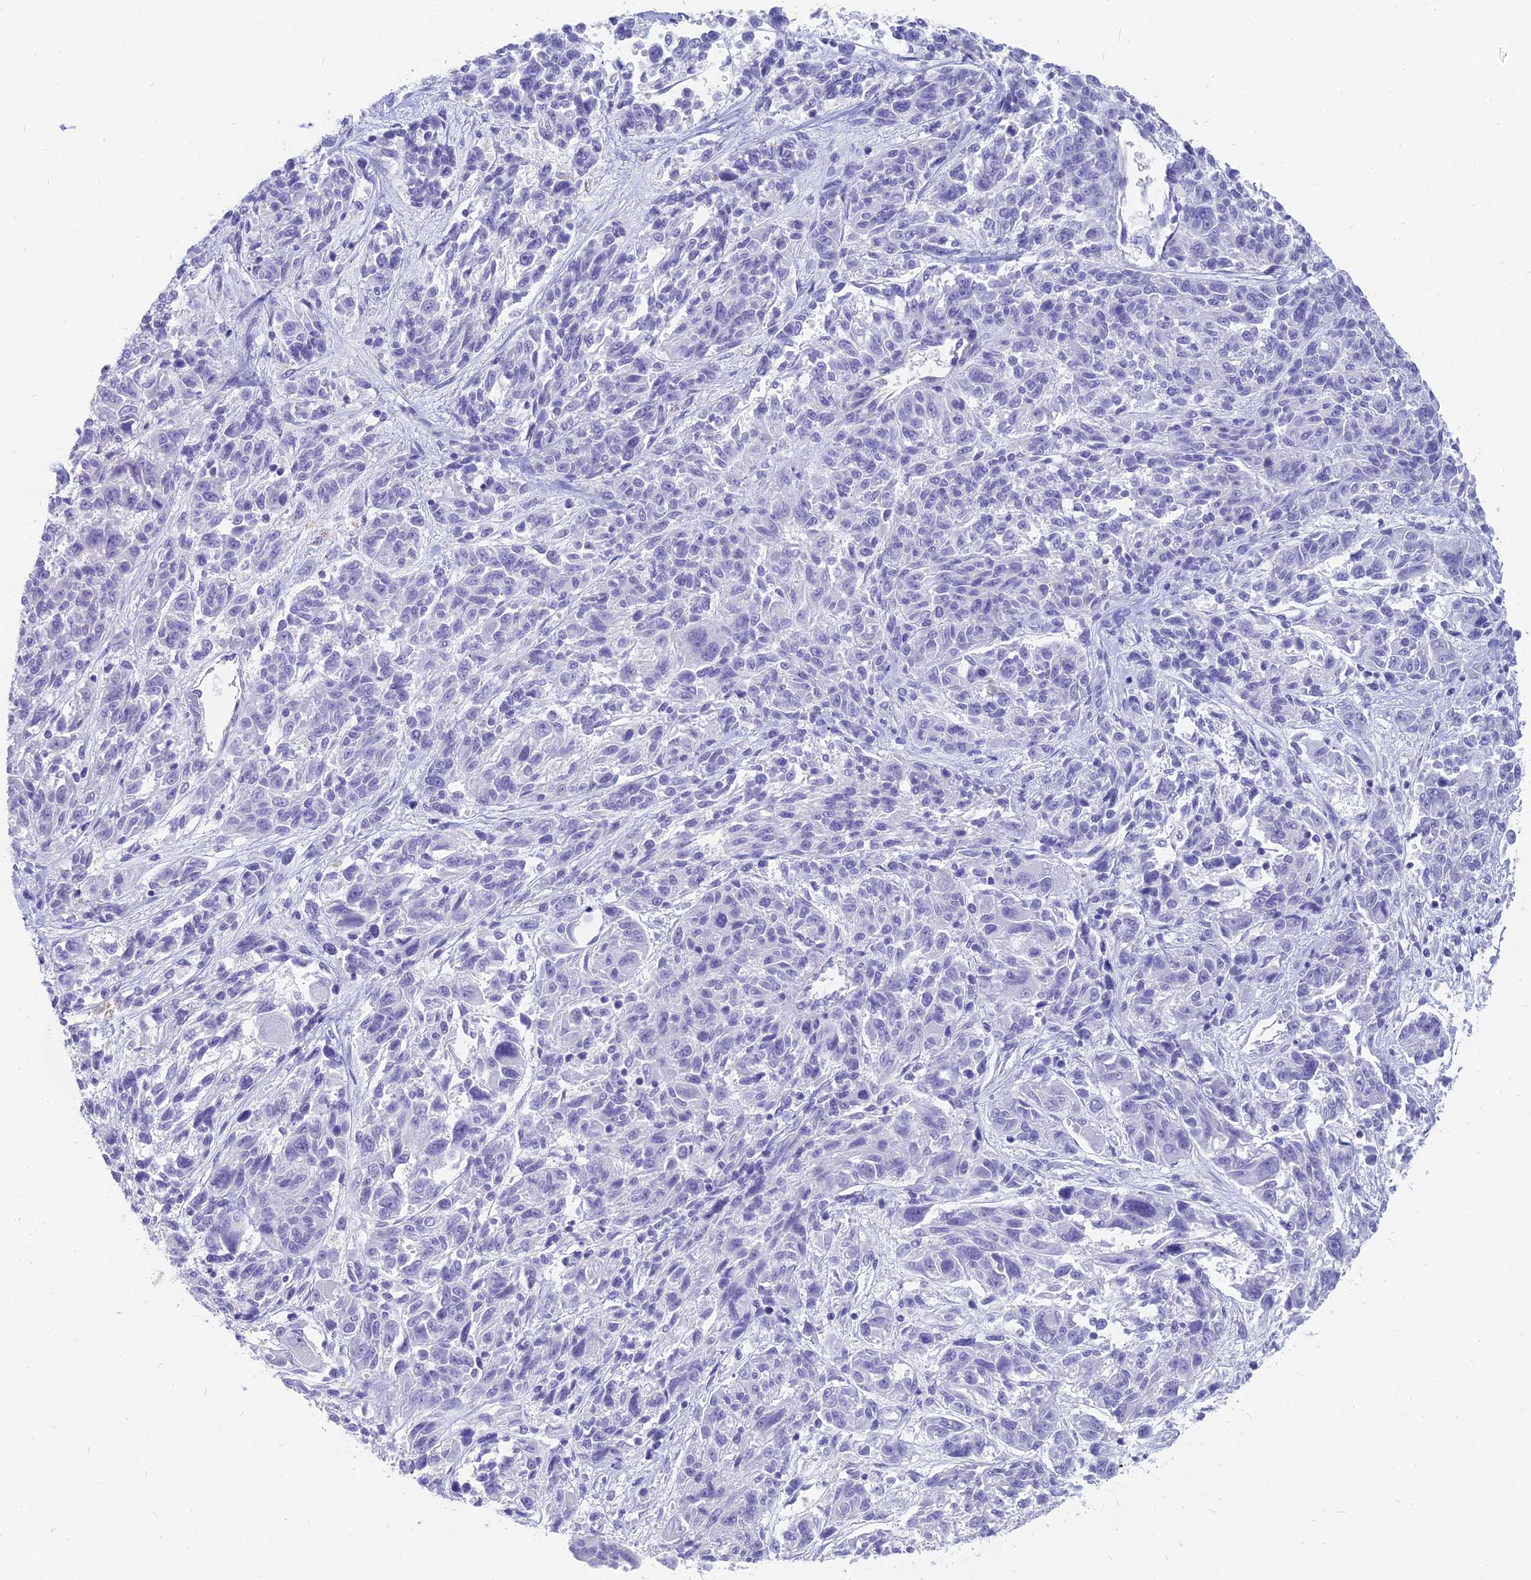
{"staining": {"intensity": "negative", "quantity": "none", "location": "none"}, "tissue": "melanoma", "cell_type": "Tumor cells", "image_type": "cancer", "snomed": [{"axis": "morphology", "description": "Malignant melanoma, NOS"}, {"axis": "topography", "description": "Skin"}], "caption": "Tumor cells are negative for brown protein staining in melanoma.", "gene": "SLC36A2", "patient": {"sex": "male", "age": 53}}